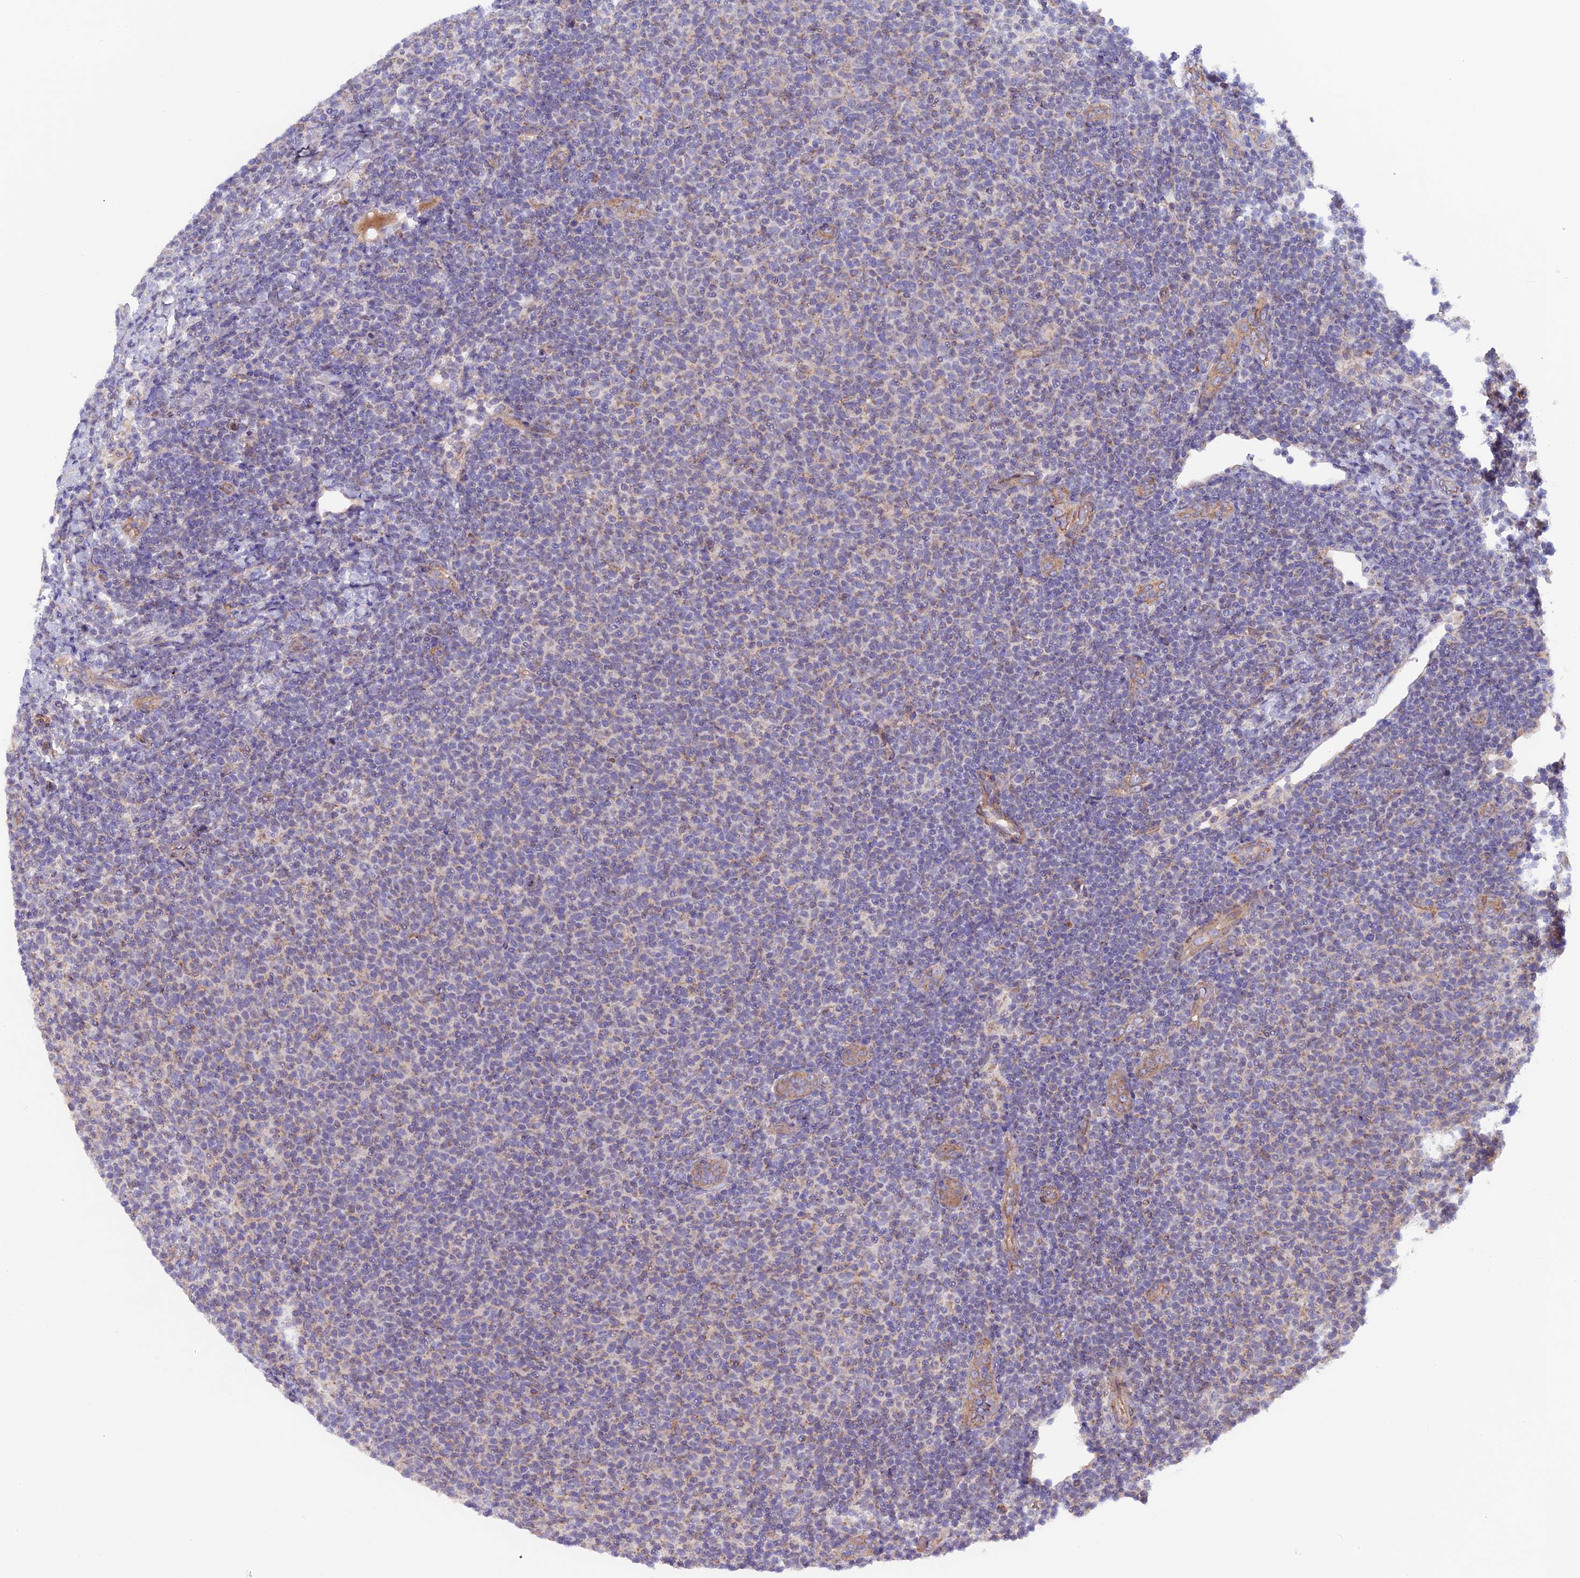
{"staining": {"intensity": "negative", "quantity": "none", "location": "none"}, "tissue": "lymphoma", "cell_type": "Tumor cells", "image_type": "cancer", "snomed": [{"axis": "morphology", "description": "Malignant lymphoma, non-Hodgkin's type, Low grade"}, {"axis": "topography", "description": "Lymph node"}], "caption": "This micrograph is of malignant lymphoma, non-Hodgkin's type (low-grade) stained with immunohistochemistry (IHC) to label a protein in brown with the nuclei are counter-stained blue. There is no expression in tumor cells.", "gene": "ETFDH", "patient": {"sex": "male", "age": 66}}